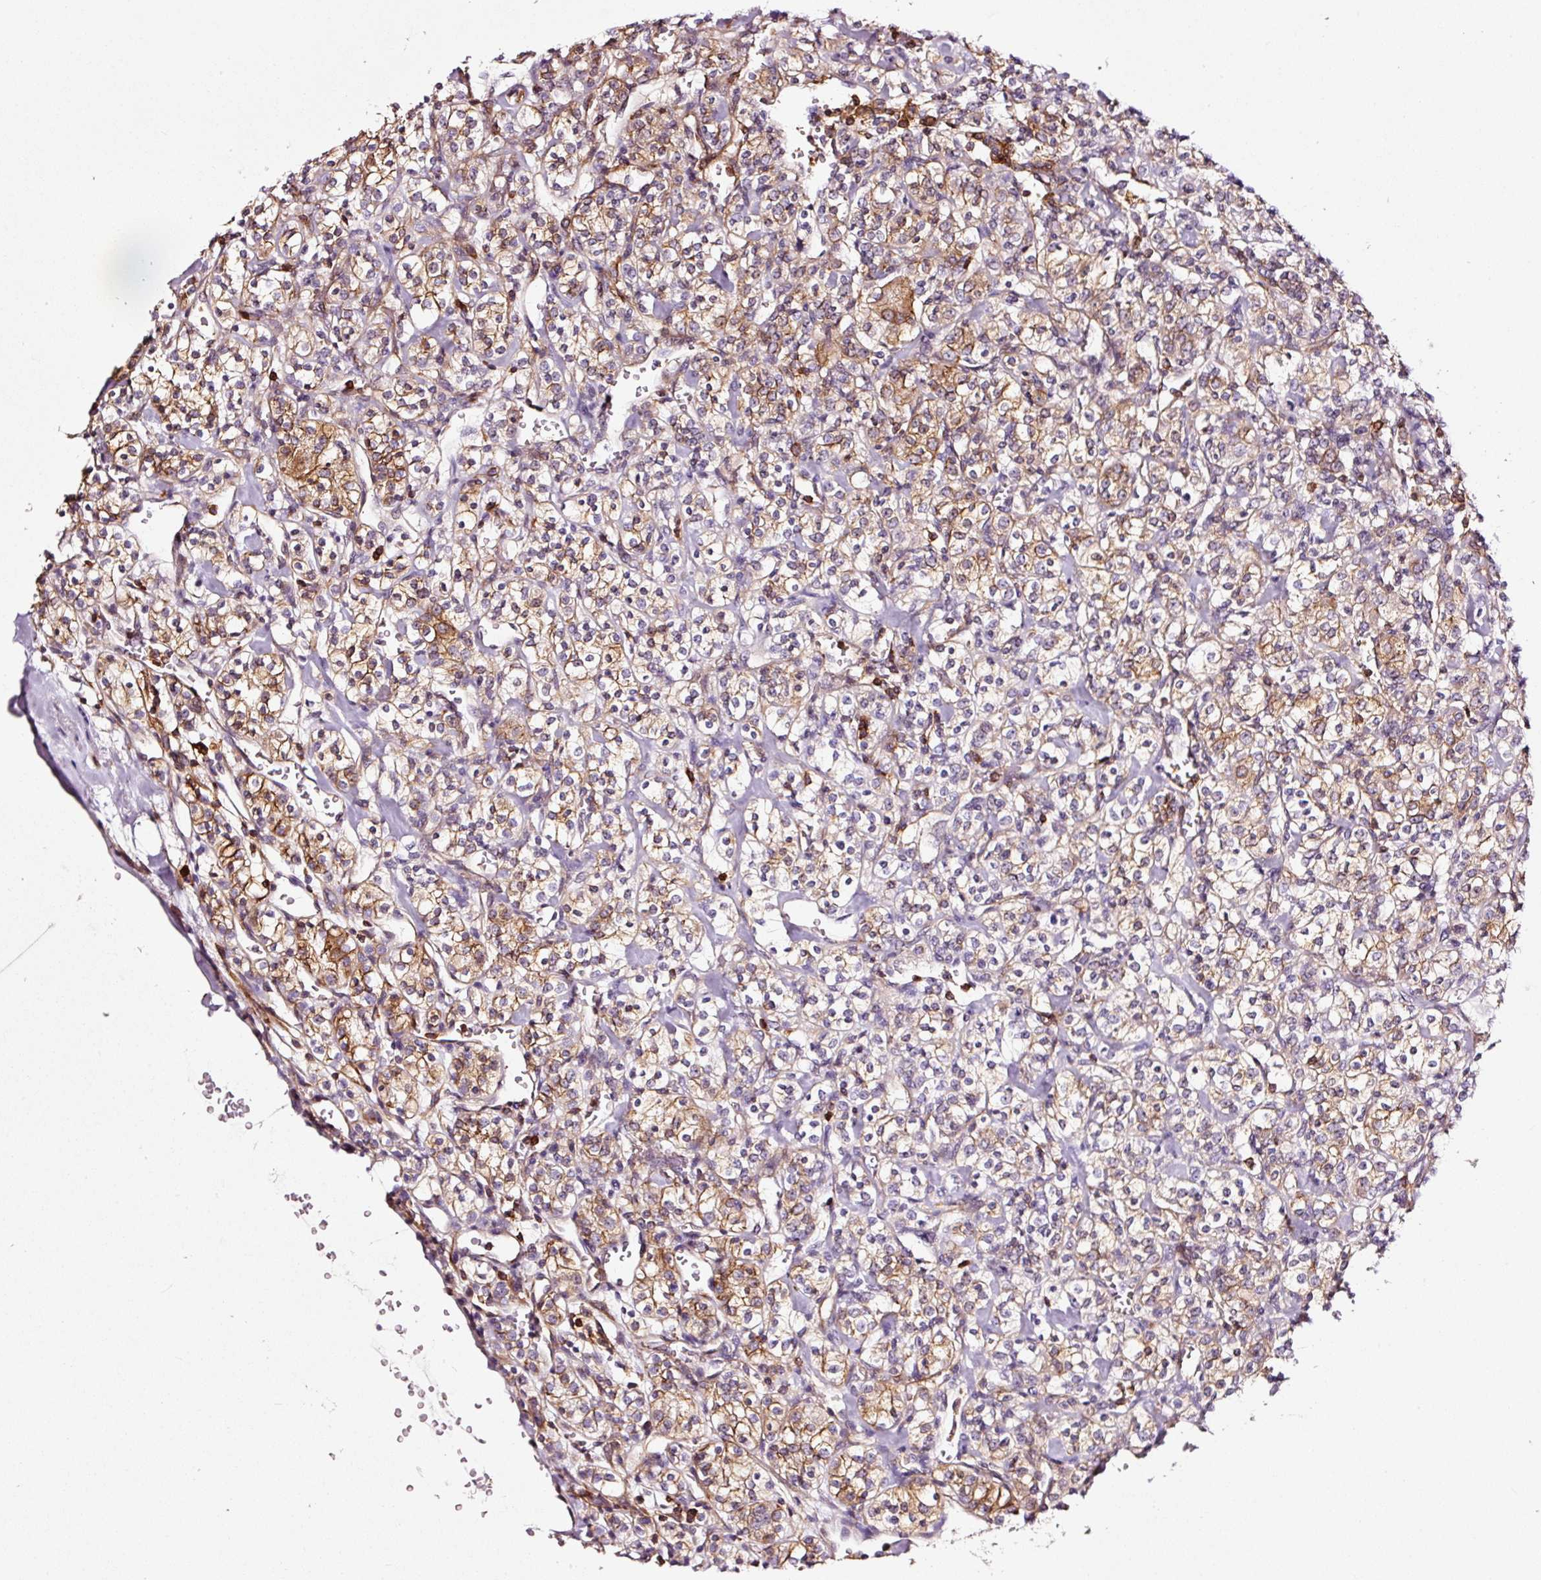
{"staining": {"intensity": "moderate", "quantity": "<25%", "location": "cytoplasmic/membranous"}, "tissue": "renal cancer", "cell_type": "Tumor cells", "image_type": "cancer", "snomed": [{"axis": "morphology", "description": "Adenocarcinoma, NOS"}, {"axis": "topography", "description": "Kidney"}], "caption": "Immunohistochemical staining of renal cancer displays low levels of moderate cytoplasmic/membranous staining in about <25% of tumor cells.", "gene": "ADD3", "patient": {"sex": "male", "age": 77}}